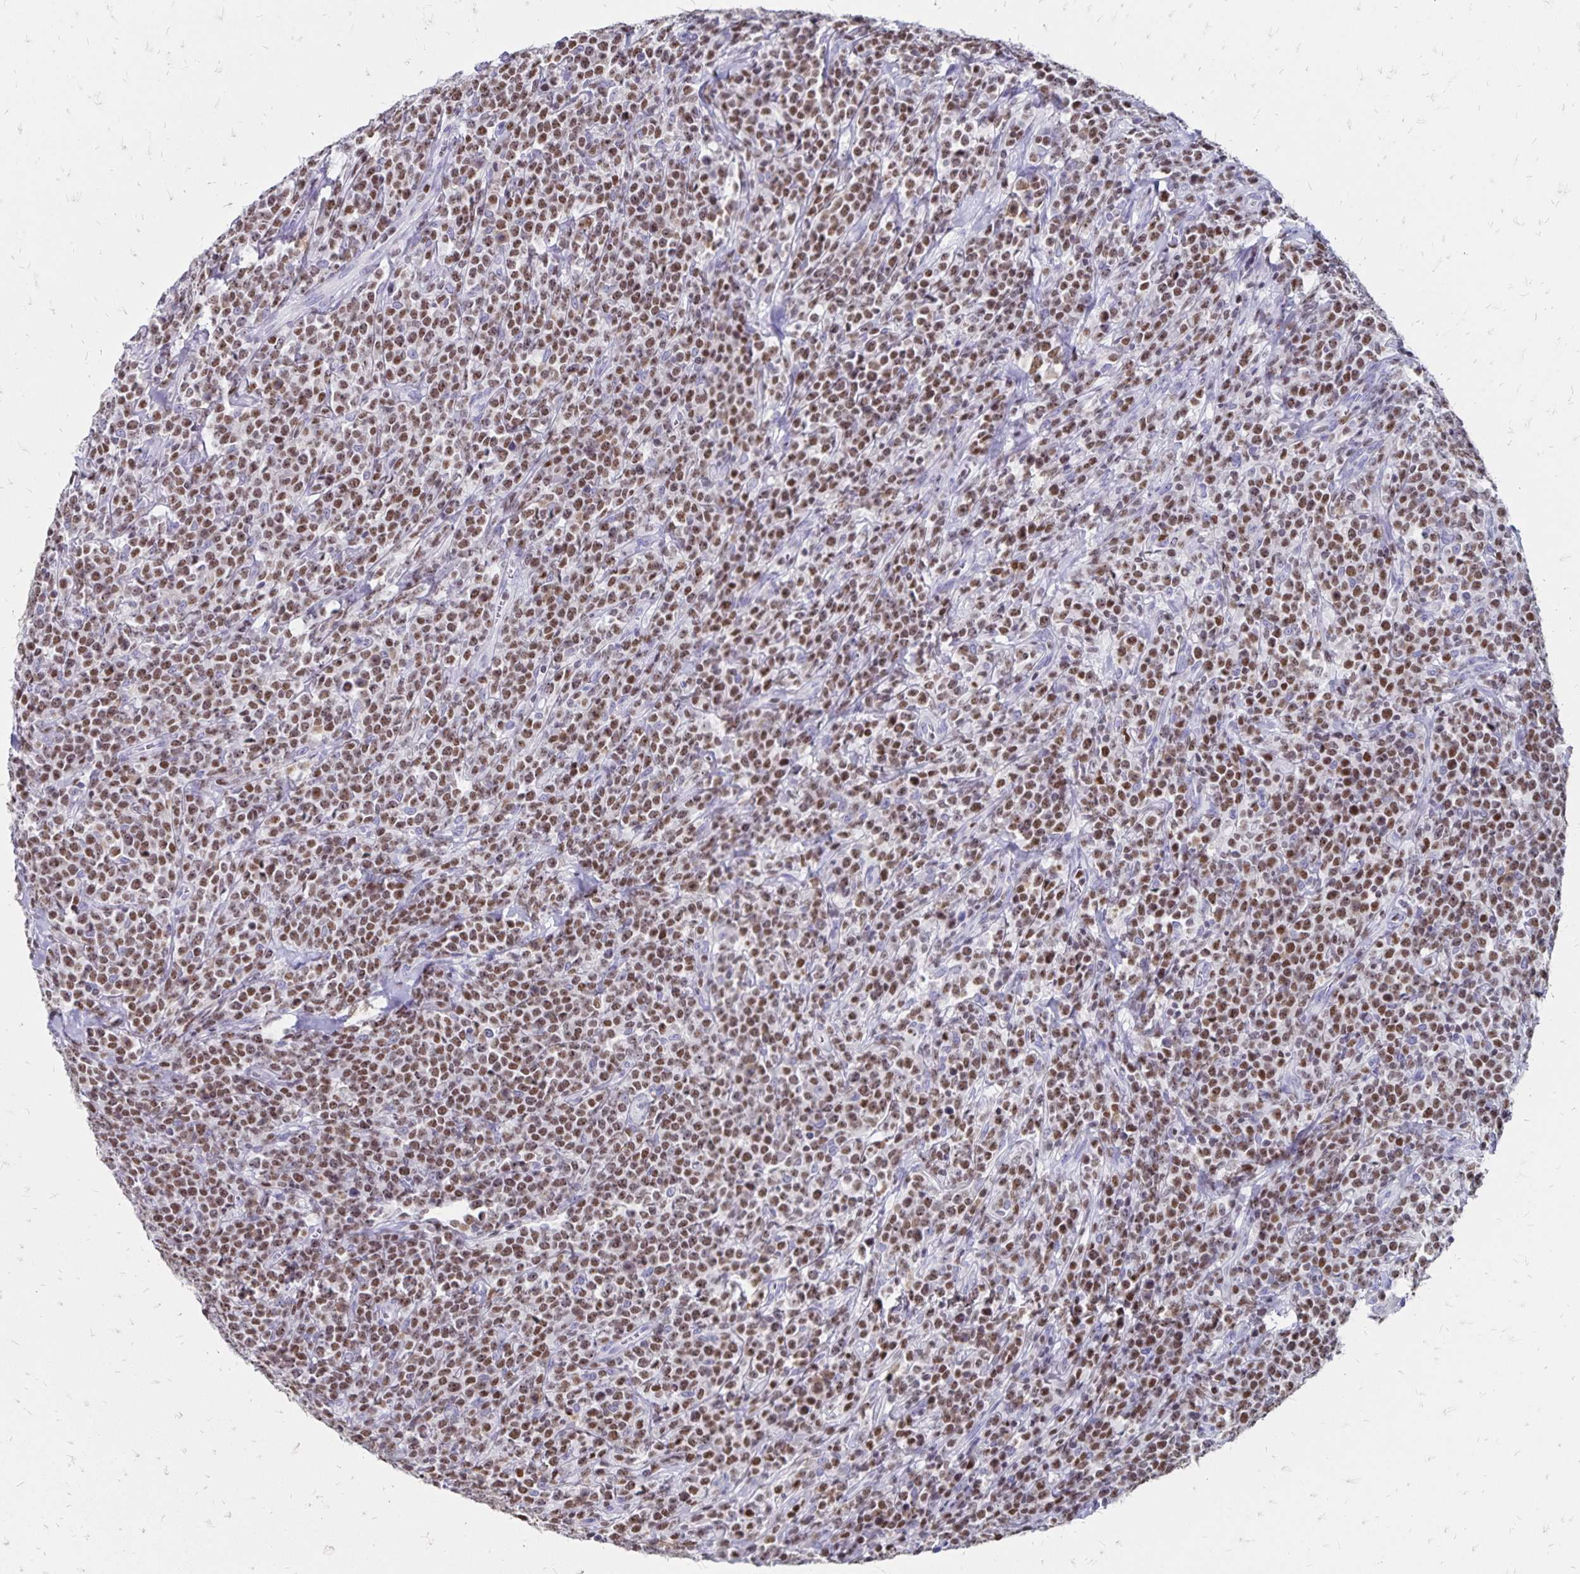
{"staining": {"intensity": "moderate", "quantity": ">75%", "location": "nuclear"}, "tissue": "lymphoma", "cell_type": "Tumor cells", "image_type": "cancer", "snomed": [{"axis": "morphology", "description": "Malignant lymphoma, non-Hodgkin's type, High grade"}, {"axis": "topography", "description": "Small intestine"}], "caption": "Immunohistochemical staining of high-grade malignant lymphoma, non-Hodgkin's type demonstrates medium levels of moderate nuclear staining in about >75% of tumor cells. (Stains: DAB (3,3'-diaminobenzidine) in brown, nuclei in blue, Microscopy: brightfield microscopy at high magnification).", "gene": "IKZF1", "patient": {"sex": "female", "age": 56}}